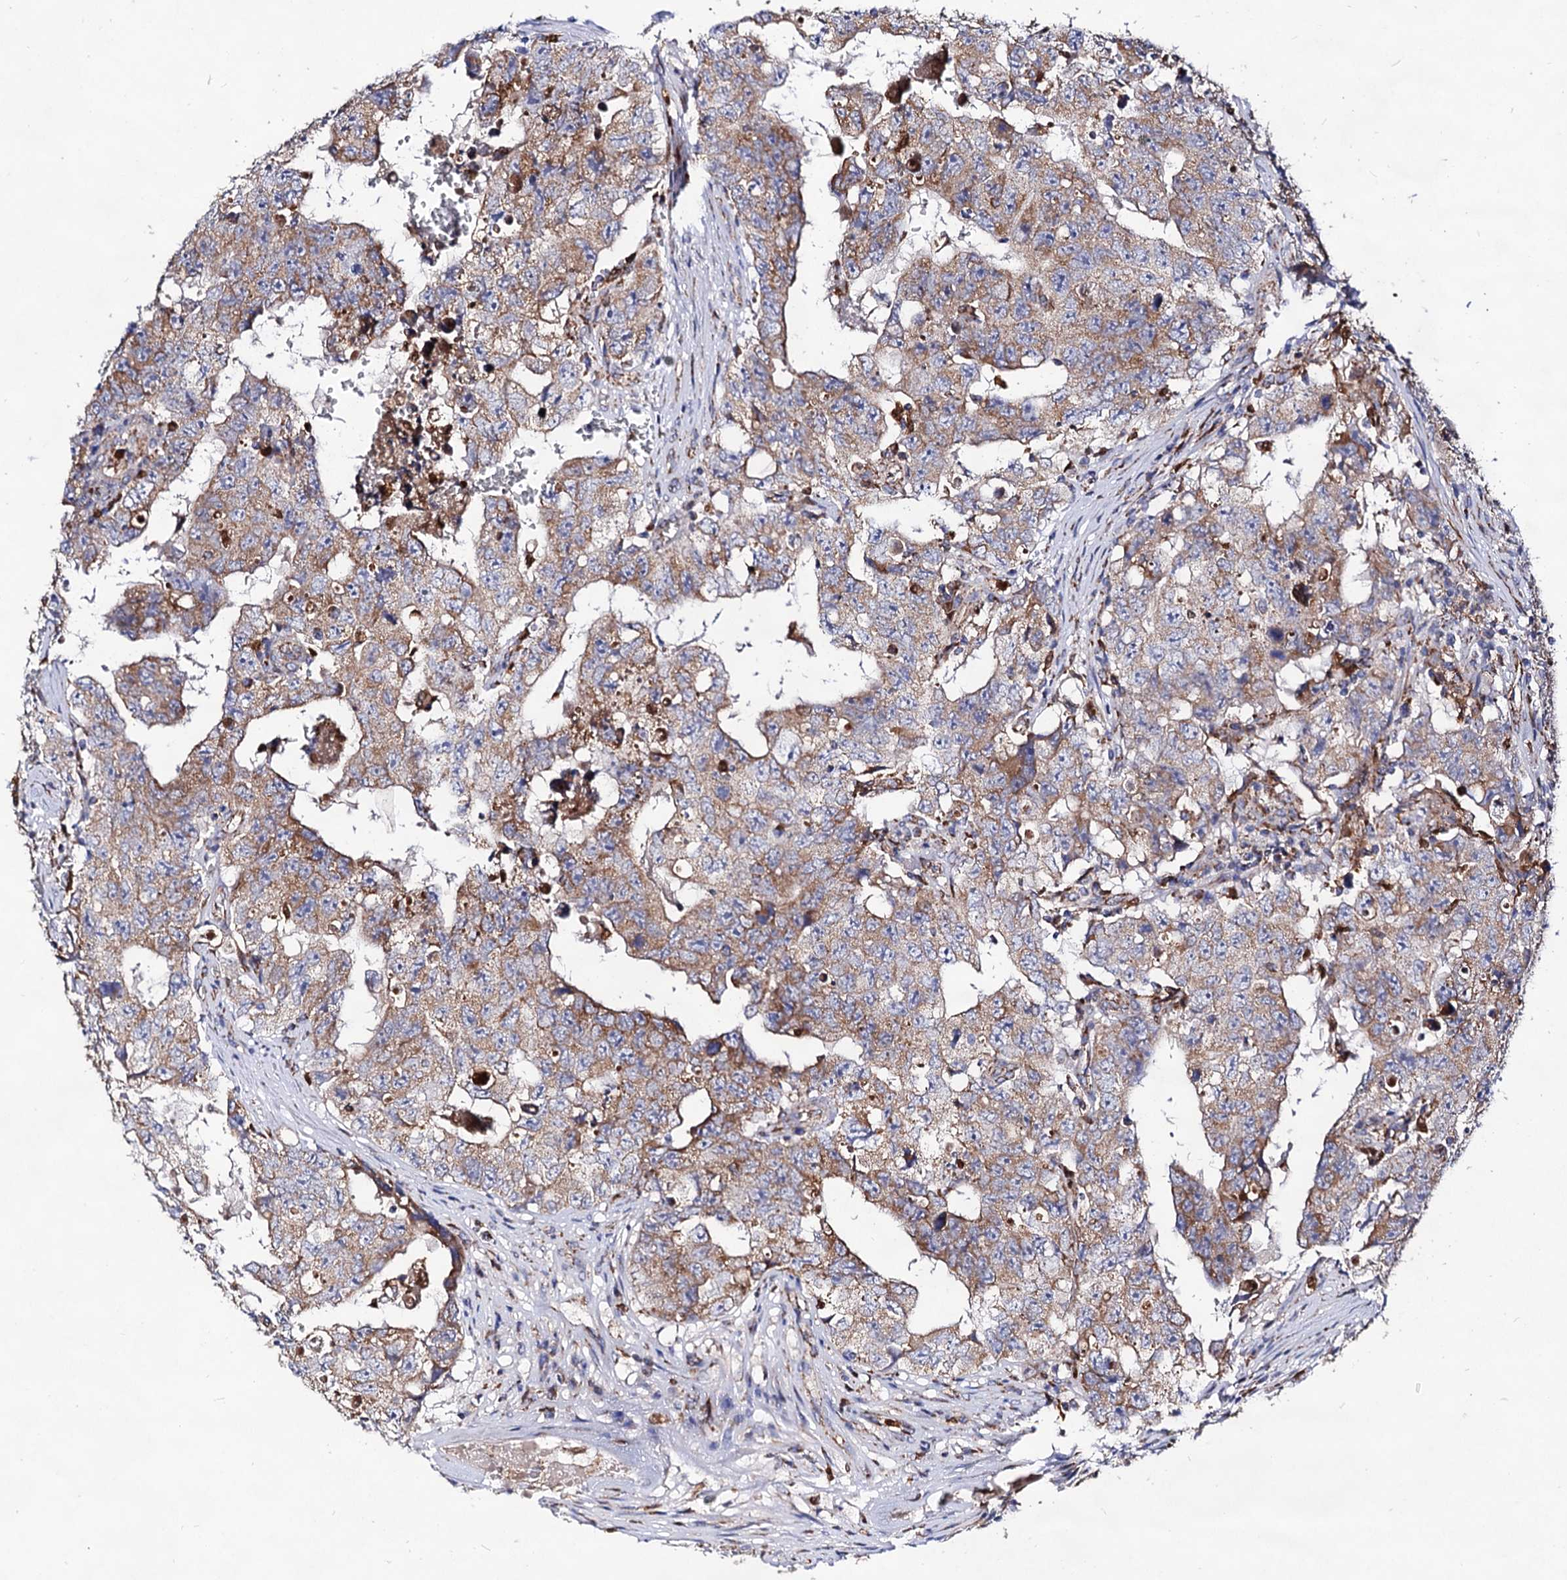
{"staining": {"intensity": "moderate", "quantity": ">75%", "location": "cytoplasmic/membranous"}, "tissue": "testis cancer", "cell_type": "Tumor cells", "image_type": "cancer", "snomed": [{"axis": "morphology", "description": "Carcinoma, Embryonal, NOS"}, {"axis": "topography", "description": "Testis"}], "caption": "This is a histology image of IHC staining of embryonal carcinoma (testis), which shows moderate staining in the cytoplasmic/membranous of tumor cells.", "gene": "ACAD9", "patient": {"sex": "male", "age": 17}}